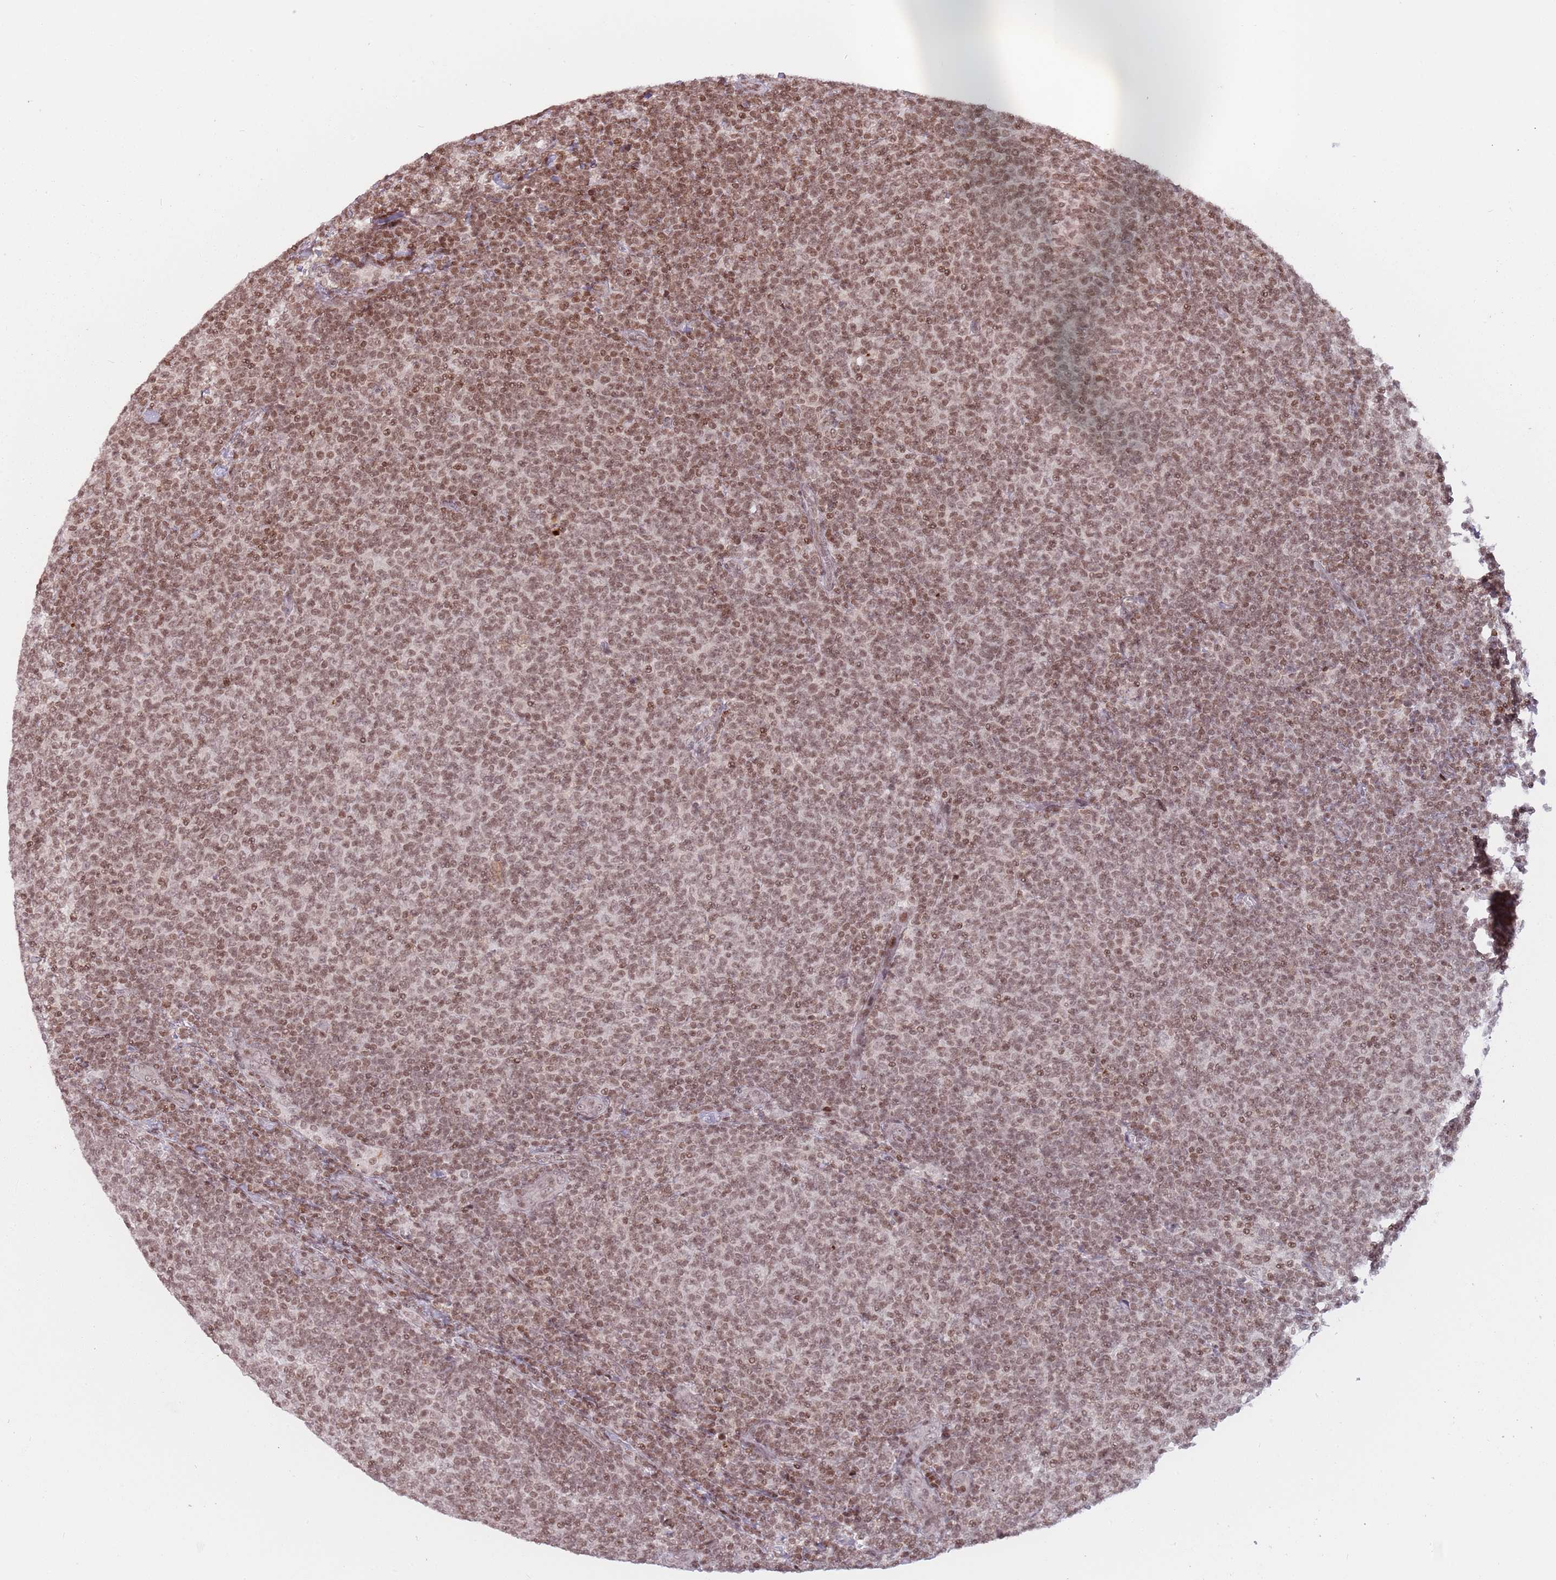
{"staining": {"intensity": "moderate", "quantity": ">75%", "location": "nuclear"}, "tissue": "lymphoma", "cell_type": "Tumor cells", "image_type": "cancer", "snomed": [{"axis": "morphology", "description": "Malignant lymphoma, non-Hodgkin's type, Low grade"}, {"axis": "topography", "description": "Lymph node"}], "caption": "Brown immunohistochemical staining in human lymphoma reveals moderate nuclear positivity in about >75% of tumor cells.", "gene": "SH3RF3", "patient": {"sex": "male", "age": 66}}